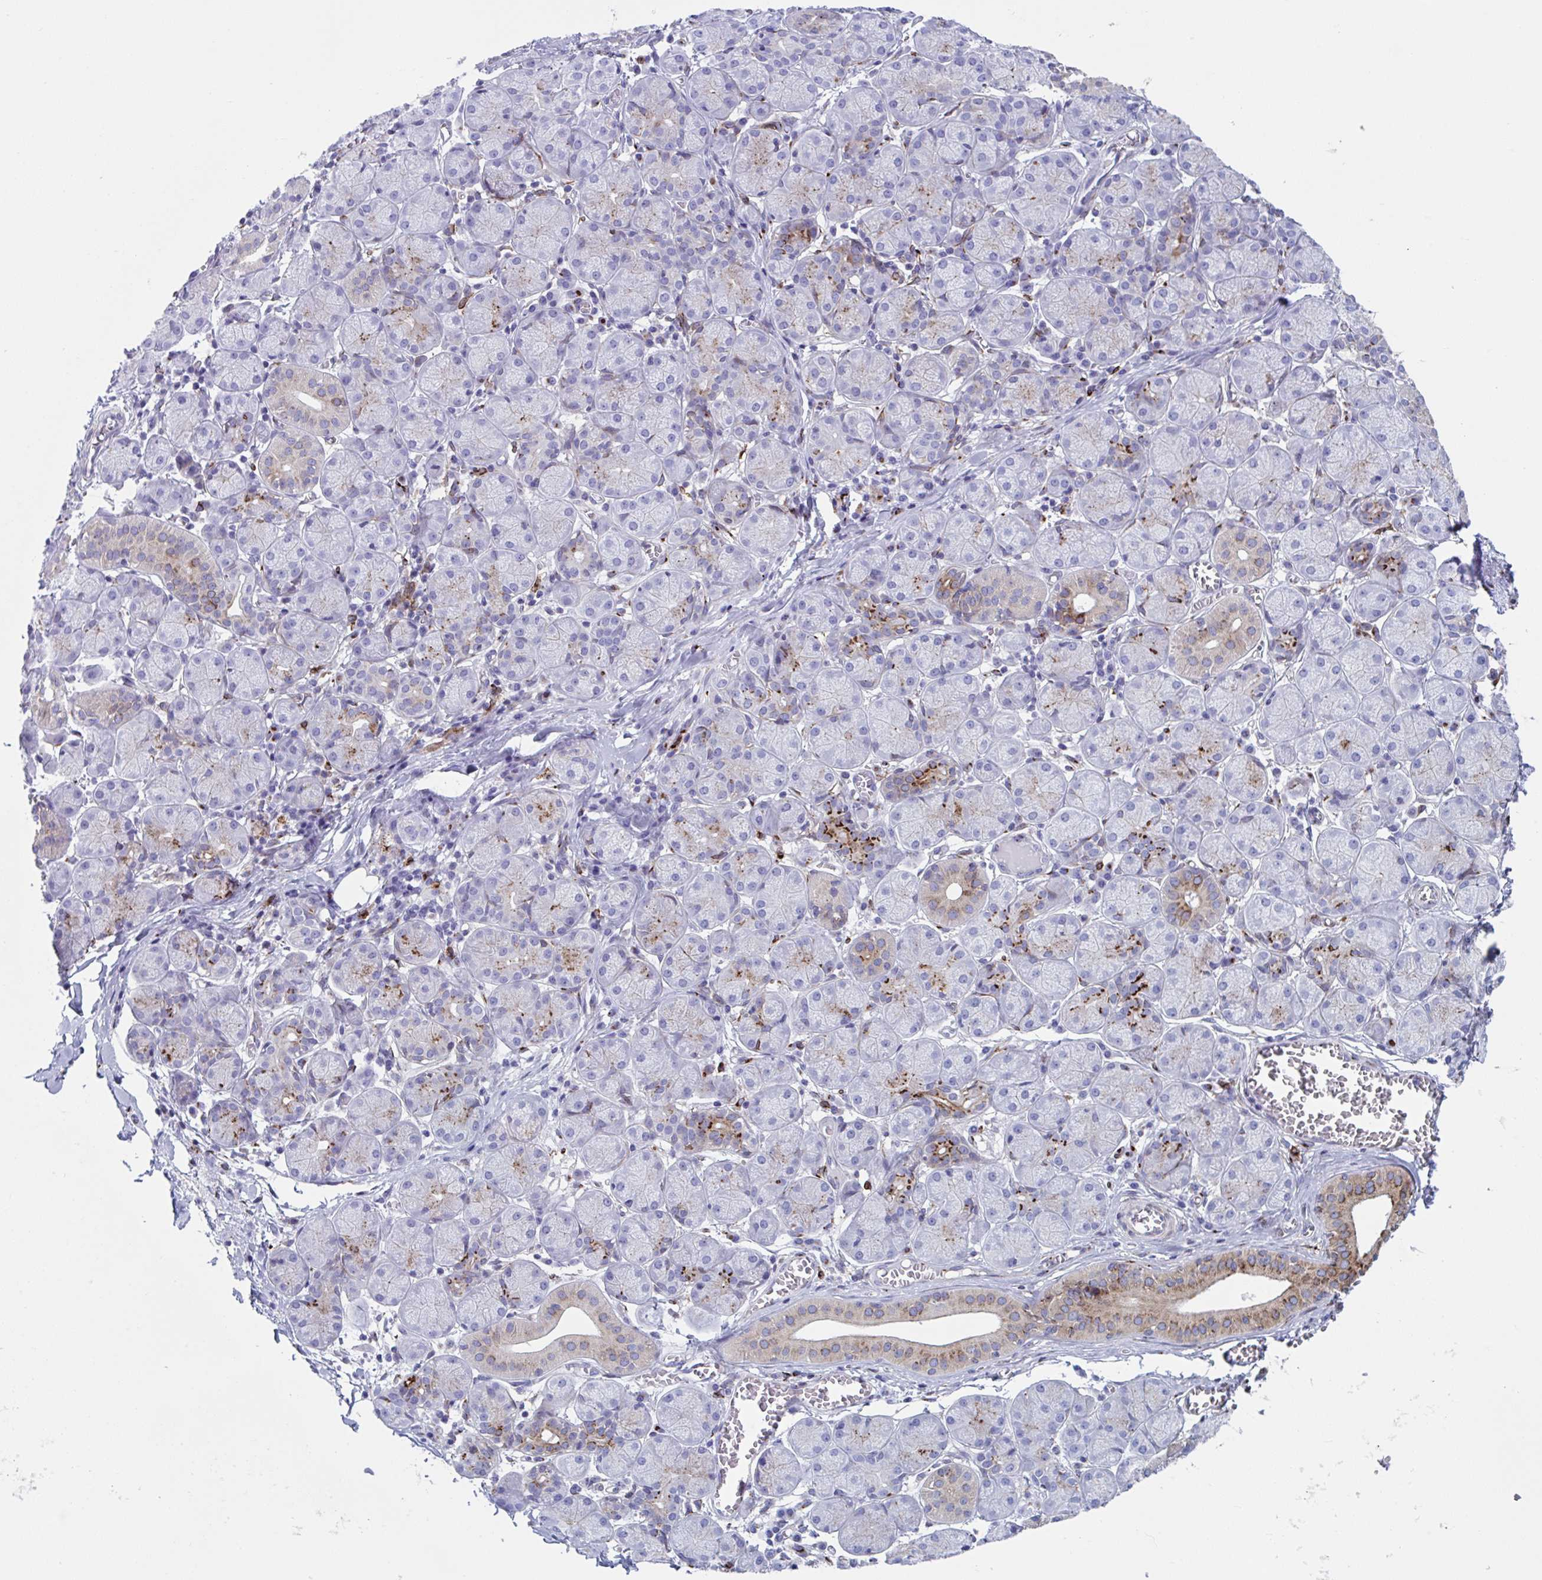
{"staining": {"intensity": "strong", "quantity": "25%-75%", "location": "cytoplasmic/membranous"}, "tissue": "salivary gland", "cell_type": "Glandular cells", "image_type": "normal", "snomed": [{"axis": "morphology", "description": "Normal tissue, NOS"}, {"axis": "topography", "description": "Salivary gland"}], "caption": "Normal salivary gland shows strong cytoplasmic/membranous positivity in about 25%-75% of glandular cells Using DAB (3,3'-diaminobenzidine) (brown) and hematoxylin (blue) stains, captured at high magnification using brightfield microscopy..", "gene": "RFK", "patient": {"sex": "female", "age": 24}}